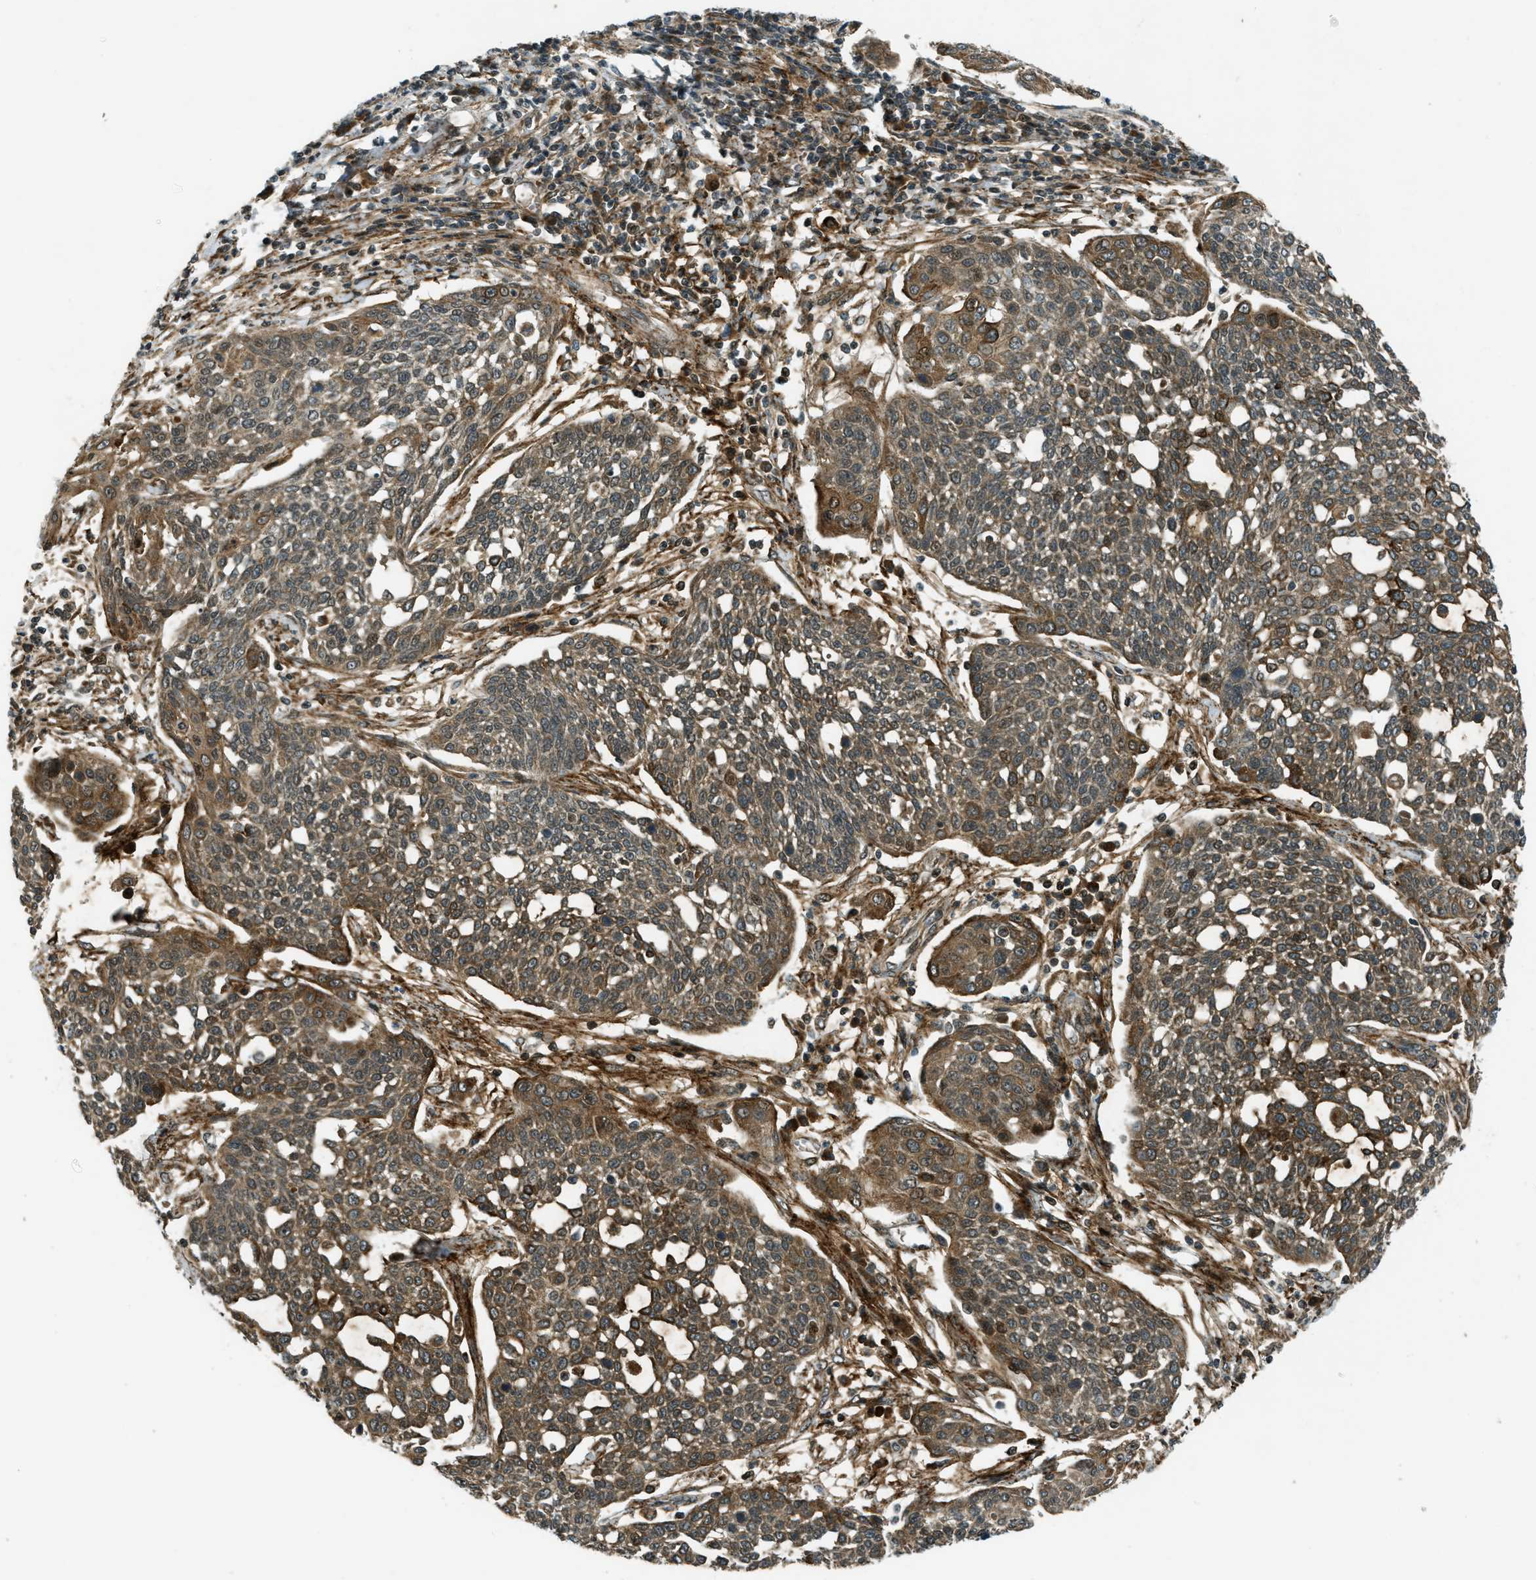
{"staining": {"intensity": "moderate", "quantity": ">75%", "location": "cytoplasmic/membranous"}, "tissue": "cervical cancer", "cell_type": "Tumor cells", "image_type": "cancer", "snomed": [{"axis": "morphology", "description": "Squamous cell carcinoma, NOS"}, {"axis": "topography", "description": "Cervix"}], "caption": "Tumor cells exhibit medium levels of moderate cytoplasmic/membranous expression in about >75% of cells in human squamous cell carcinoma (cervical).", "gene": "EIF2AK3", "patient": {"sex": "female", "age": 34}}